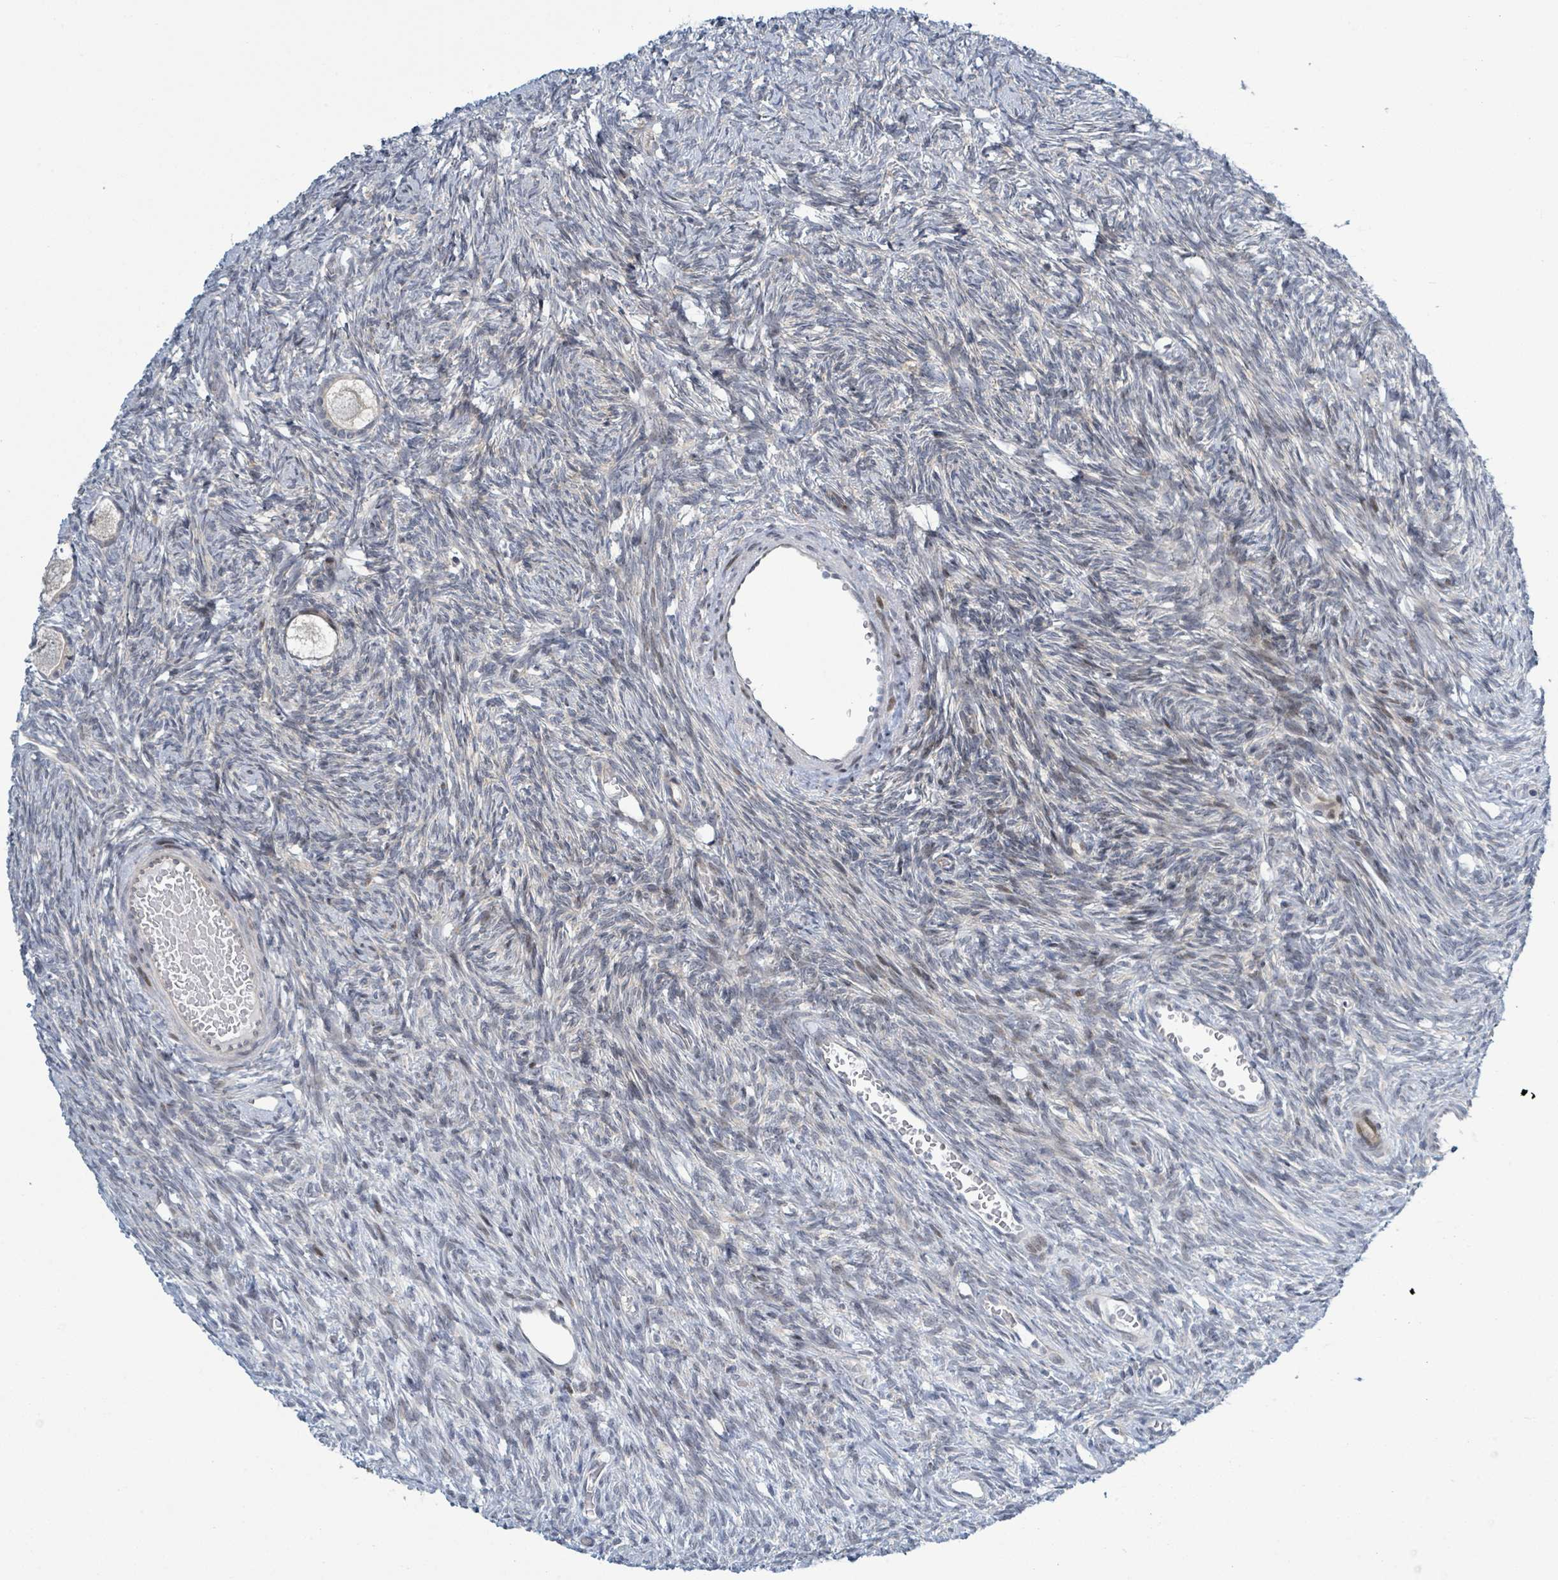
{"staining": {"intensity": "negative", "quantity": "none", "location": "none"}, "tissue": "ovary", "cell_type": "Follicle cells", "image_type": "normal", "snomed": [{"axis": "morphology", "description": "Normal tissue, NOS"}, {"axis": "topography", "description": "Ovary"}], "caption": "Protein analysis of normal ovary demonstrates no significant staining in follicle cells.", "gene": "RPL32", "patient": {"sex": "female", "age": 33}}